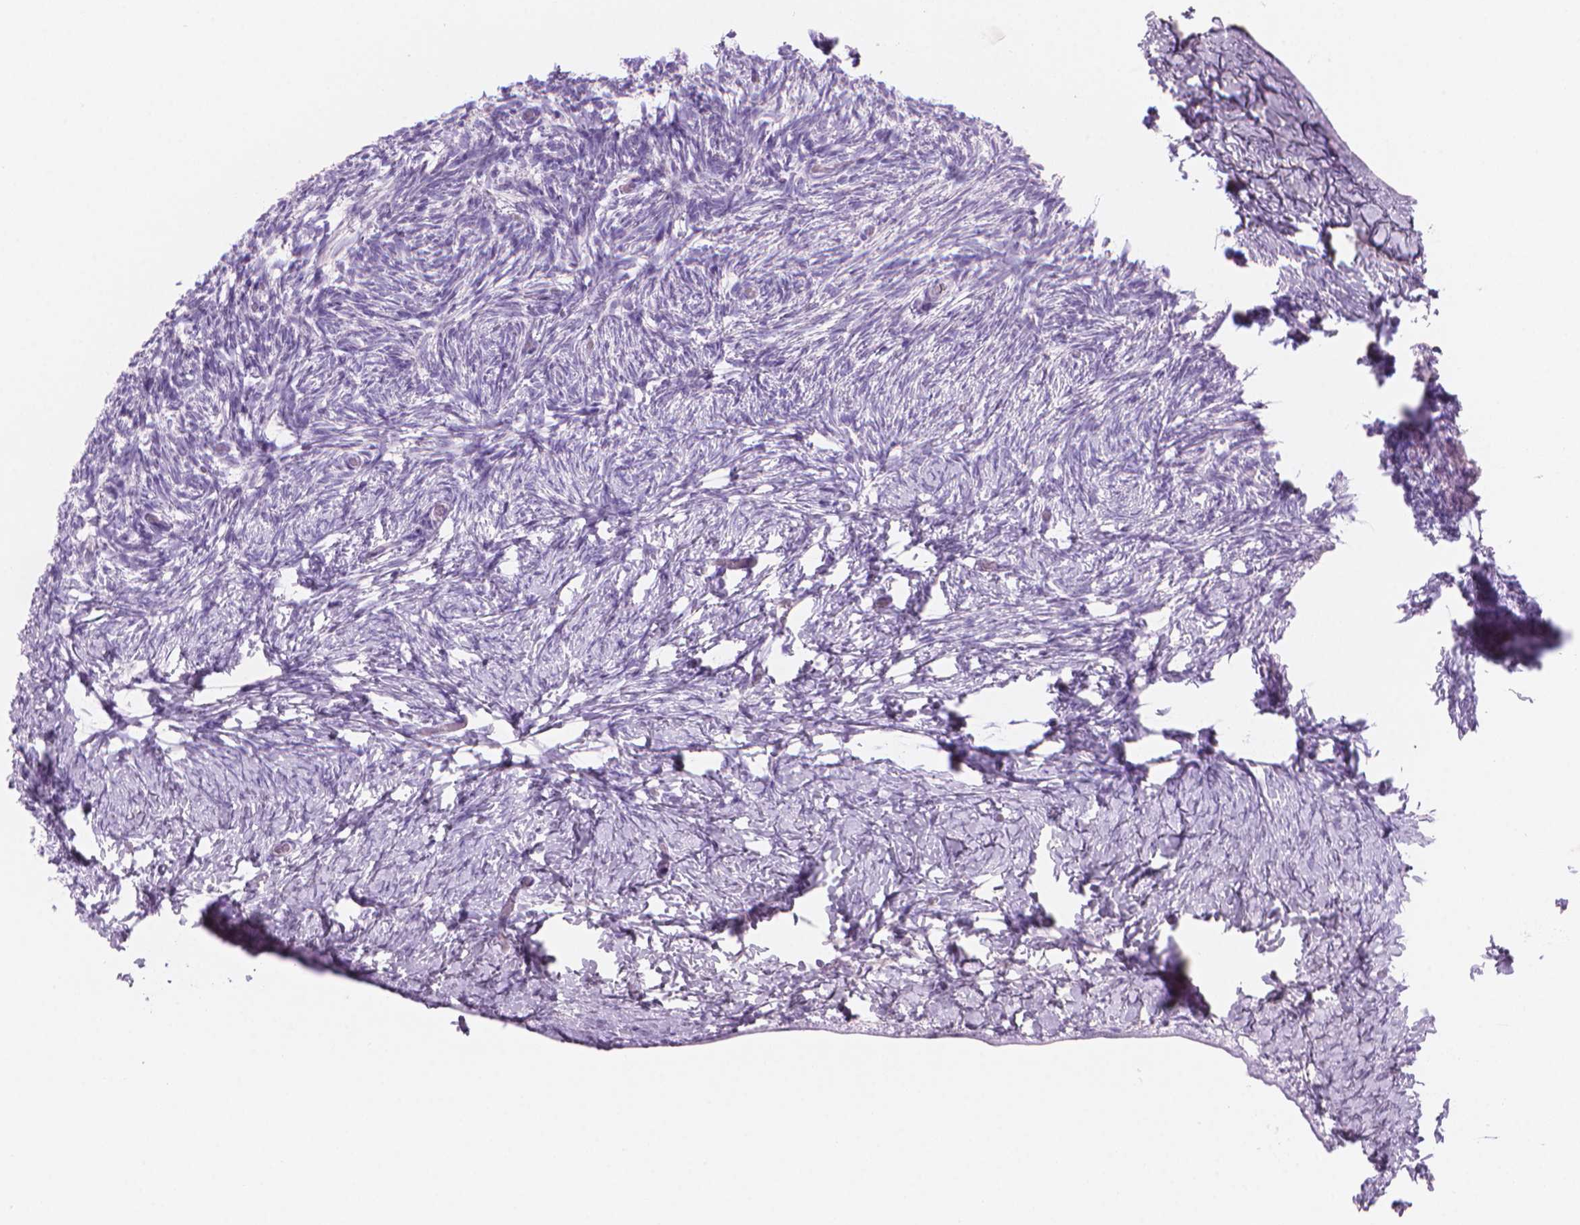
{"staining": {"intensity": "negative", "quantity": "none", "location": "none"}, "tissue": "ovary", "cell_type": "Ovarian stroma cells", "image_type": "normal", "snomed": [{"axis": "morphology", "description": "Normal tissue, NOS"}, {"axis": "topography", "description": "Ovary"}], "caption": "An immunohistochemistry (IHC) photomicrograph of normal ovary is shown. There is no staining in ovarian stroma cells of ovary. (Brightfield microscopy of DAB immunohistochemistry at high magnification).", "gene": "ENSG00000187186", "patient": {"sex": "female", "age": 39}}